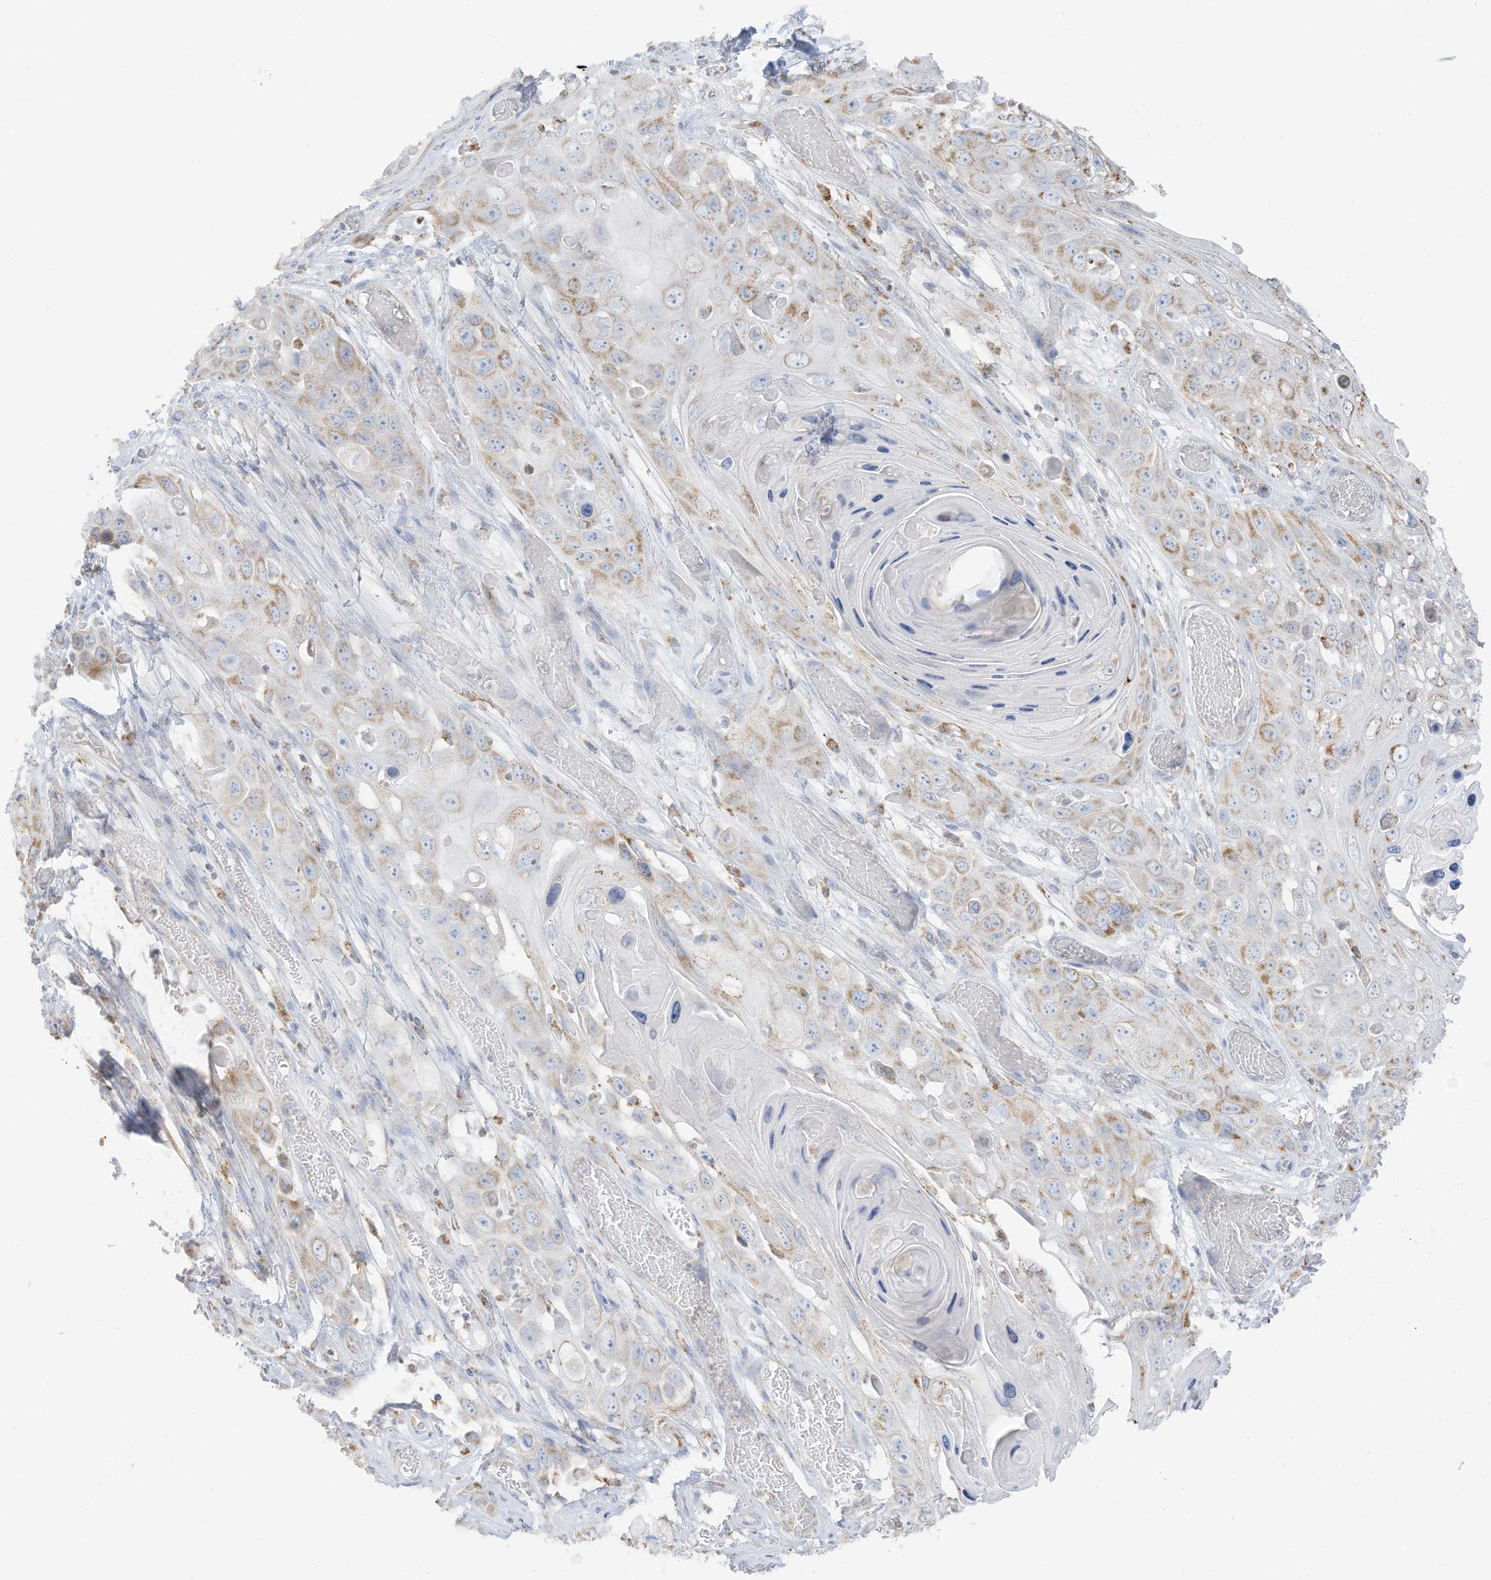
{"staining": {"intensity": "moderate", "quantity": "25%-75%", "location": "cytoplasmic/membranous"}, "tissue": "skin cancer", "cell_type": "Tumor cells", "image_type": "cancer", "snomed": [{"axis": "morphology", "description": "Squamous cell carcinoma, NOS"}, {"axis": "topography", "description": "Skin"}], "caption": "Tumor cells show medium levels of moderate cytoplasmic/membranous expression in about 25%-75% of cells in skin cancer (squamous cell carcinoma). (Stains: DAB in brown, nuclei in blue, Microscopy: brightfield microscopy at high magnification).", "gene": "ETHE1", "patient": {"sex": "male", "age": 55}}